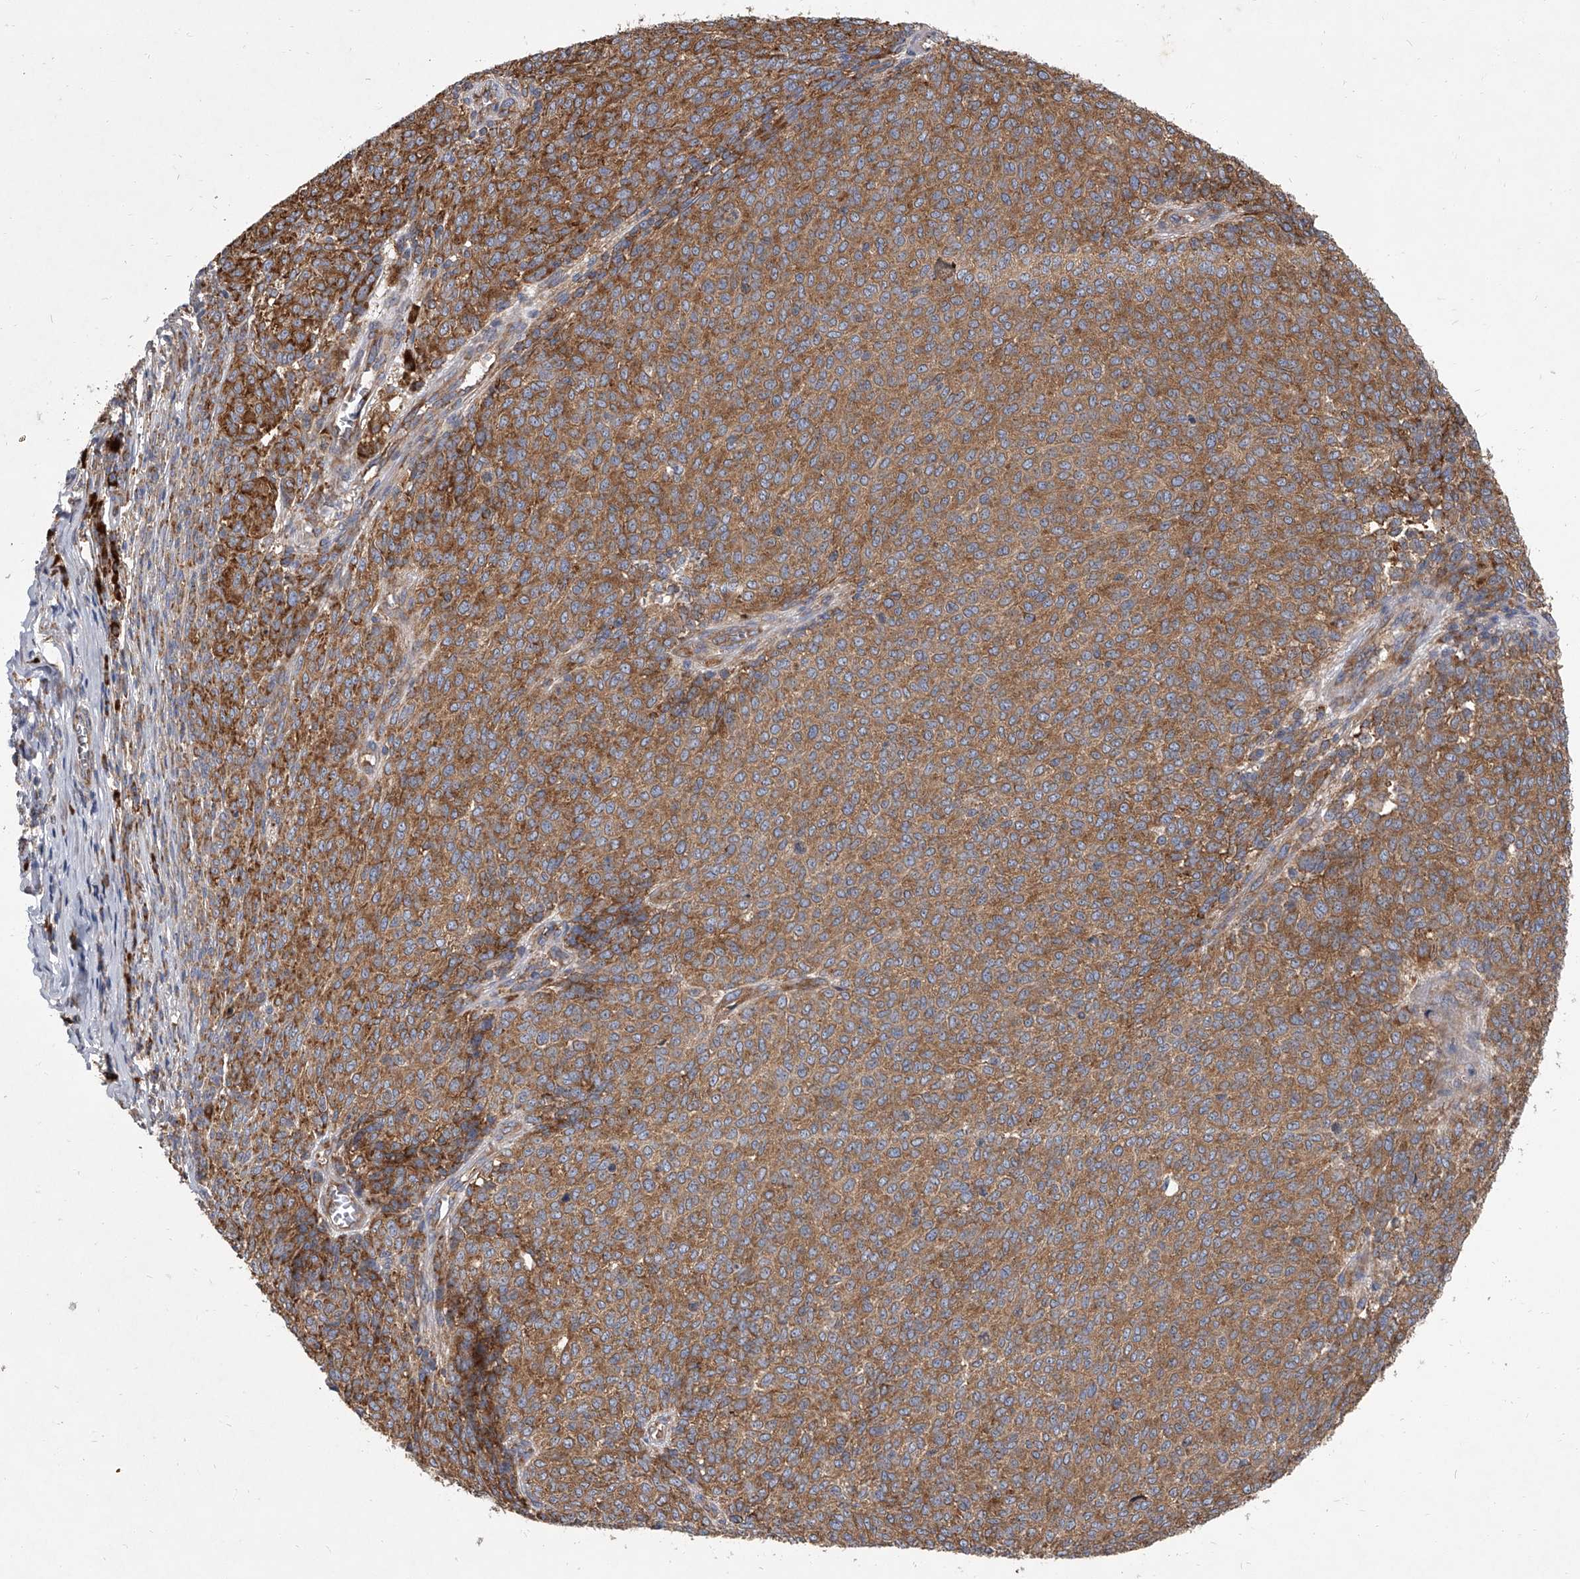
{"staining": {"intensity": "strong", "quantity": ">75%", "location": "cytoplasmic/membranous"}, "tissue": "melanoma", "cell_type": "Tumor cells", "image_type": "cancer", "snomed": [{"axis": "morphology", "description": "Malignant melanoma, NOS"}, {"axis": "topography", "description": "Skin"}], "caption": "Tumor cells reveal high levels of strong cytoplasmic/membranous staining in approximately >75% of cells in melanoma.", "gene": "EIF2S2", "patient": {"sex": "male", "age": 49}}